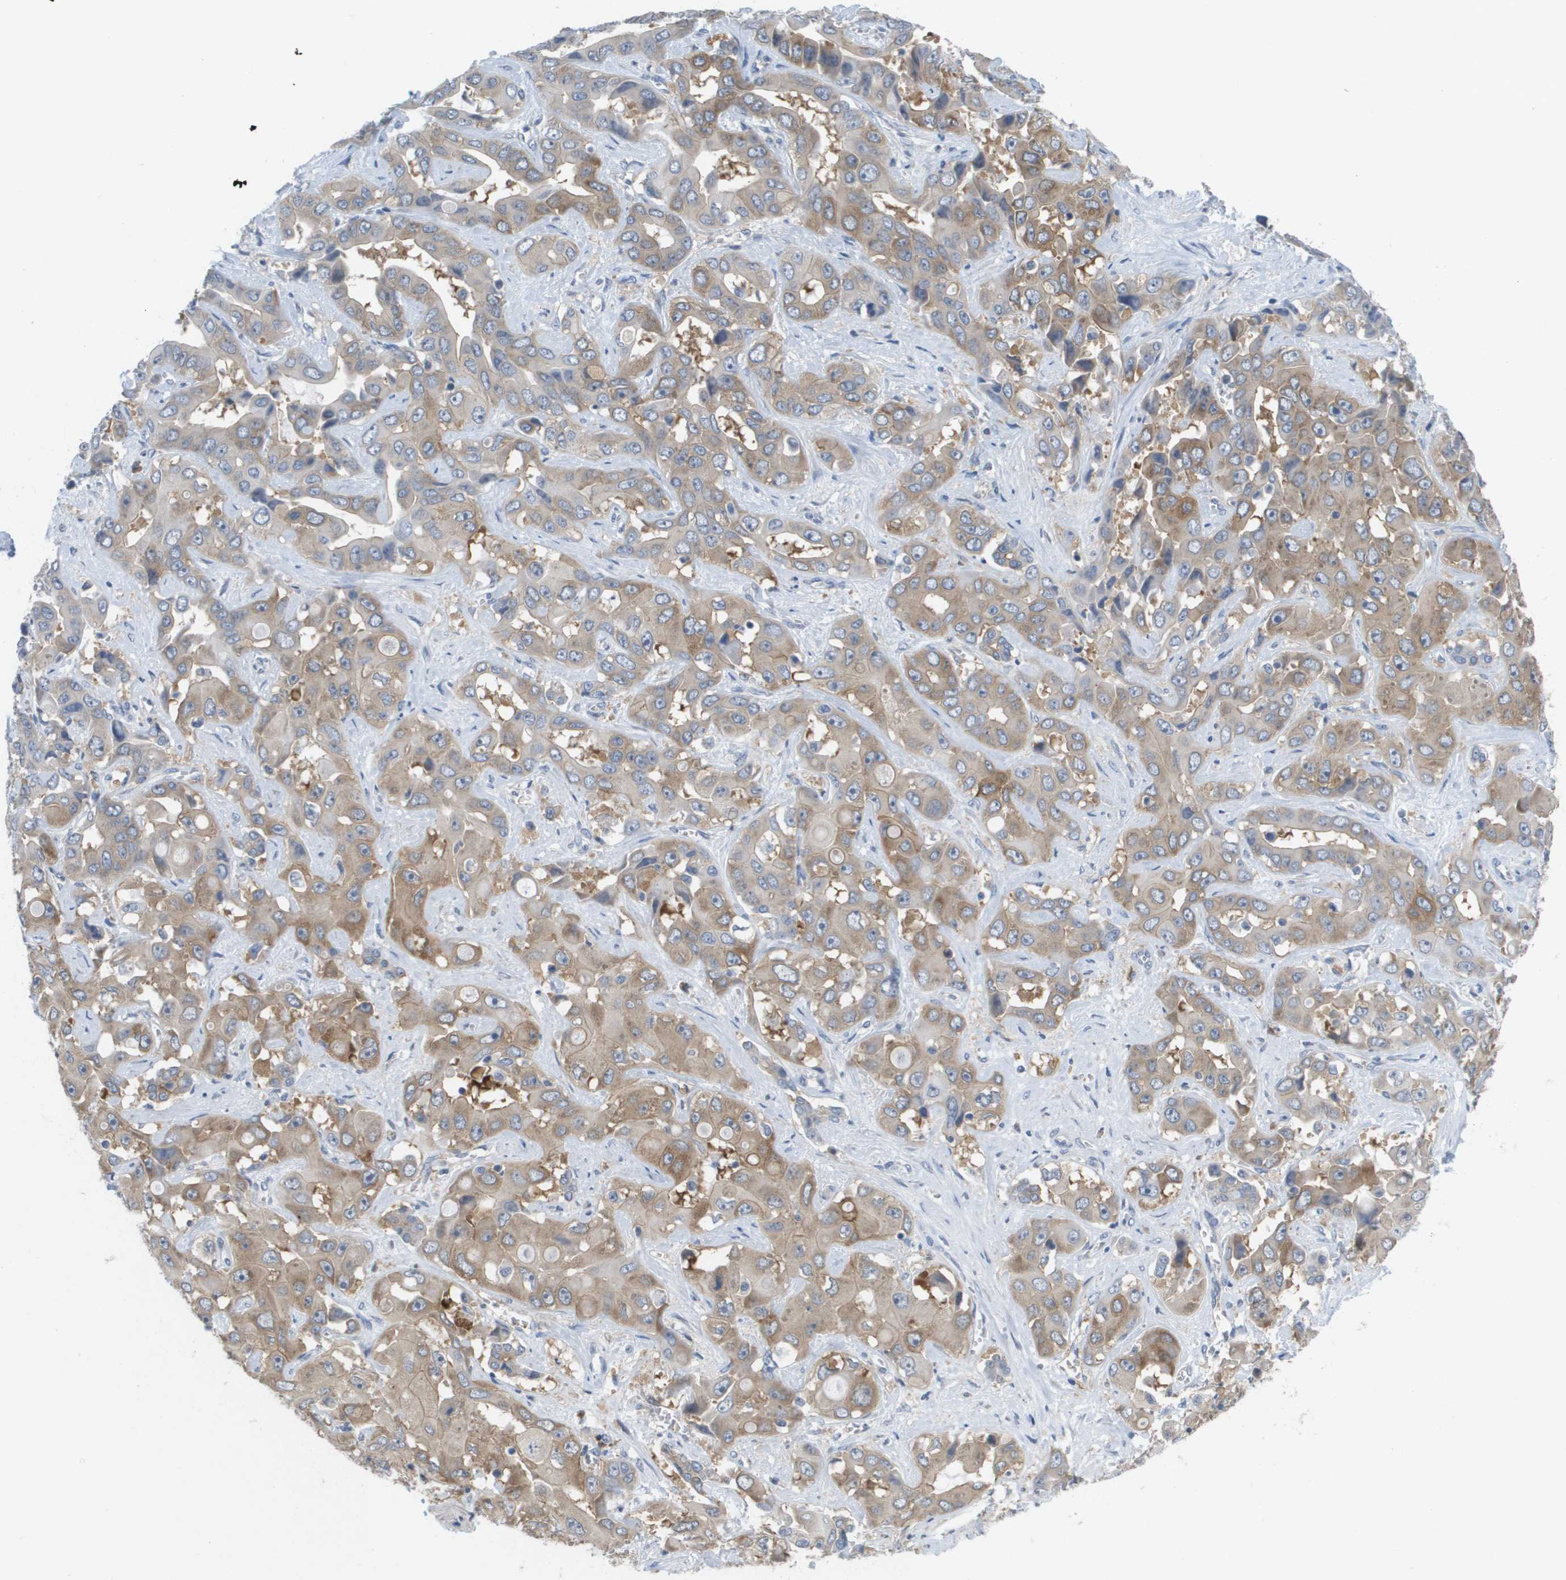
{"staining": {"intensity": "moderate", "quantity": ">75%", "location": "cytoplasmic/membranous"}, "tissue": "liver cancer", "cell_type": "Tumor cells", "image_type": "cancer", "snomed": [{"axis": "morphology", "description": "Cholangiocarcinoma"}, {"axis": "topography", "description": "Liver"}], "caption": "High-power microscopy captured an IHC photomicrograph of liver cancer, revealing moderate cytoplasmic/membranous positivity in approximately >75% of tumor cells.", "gene": "MARCHF8", "patient": {"sex": "female", "age": 52}}